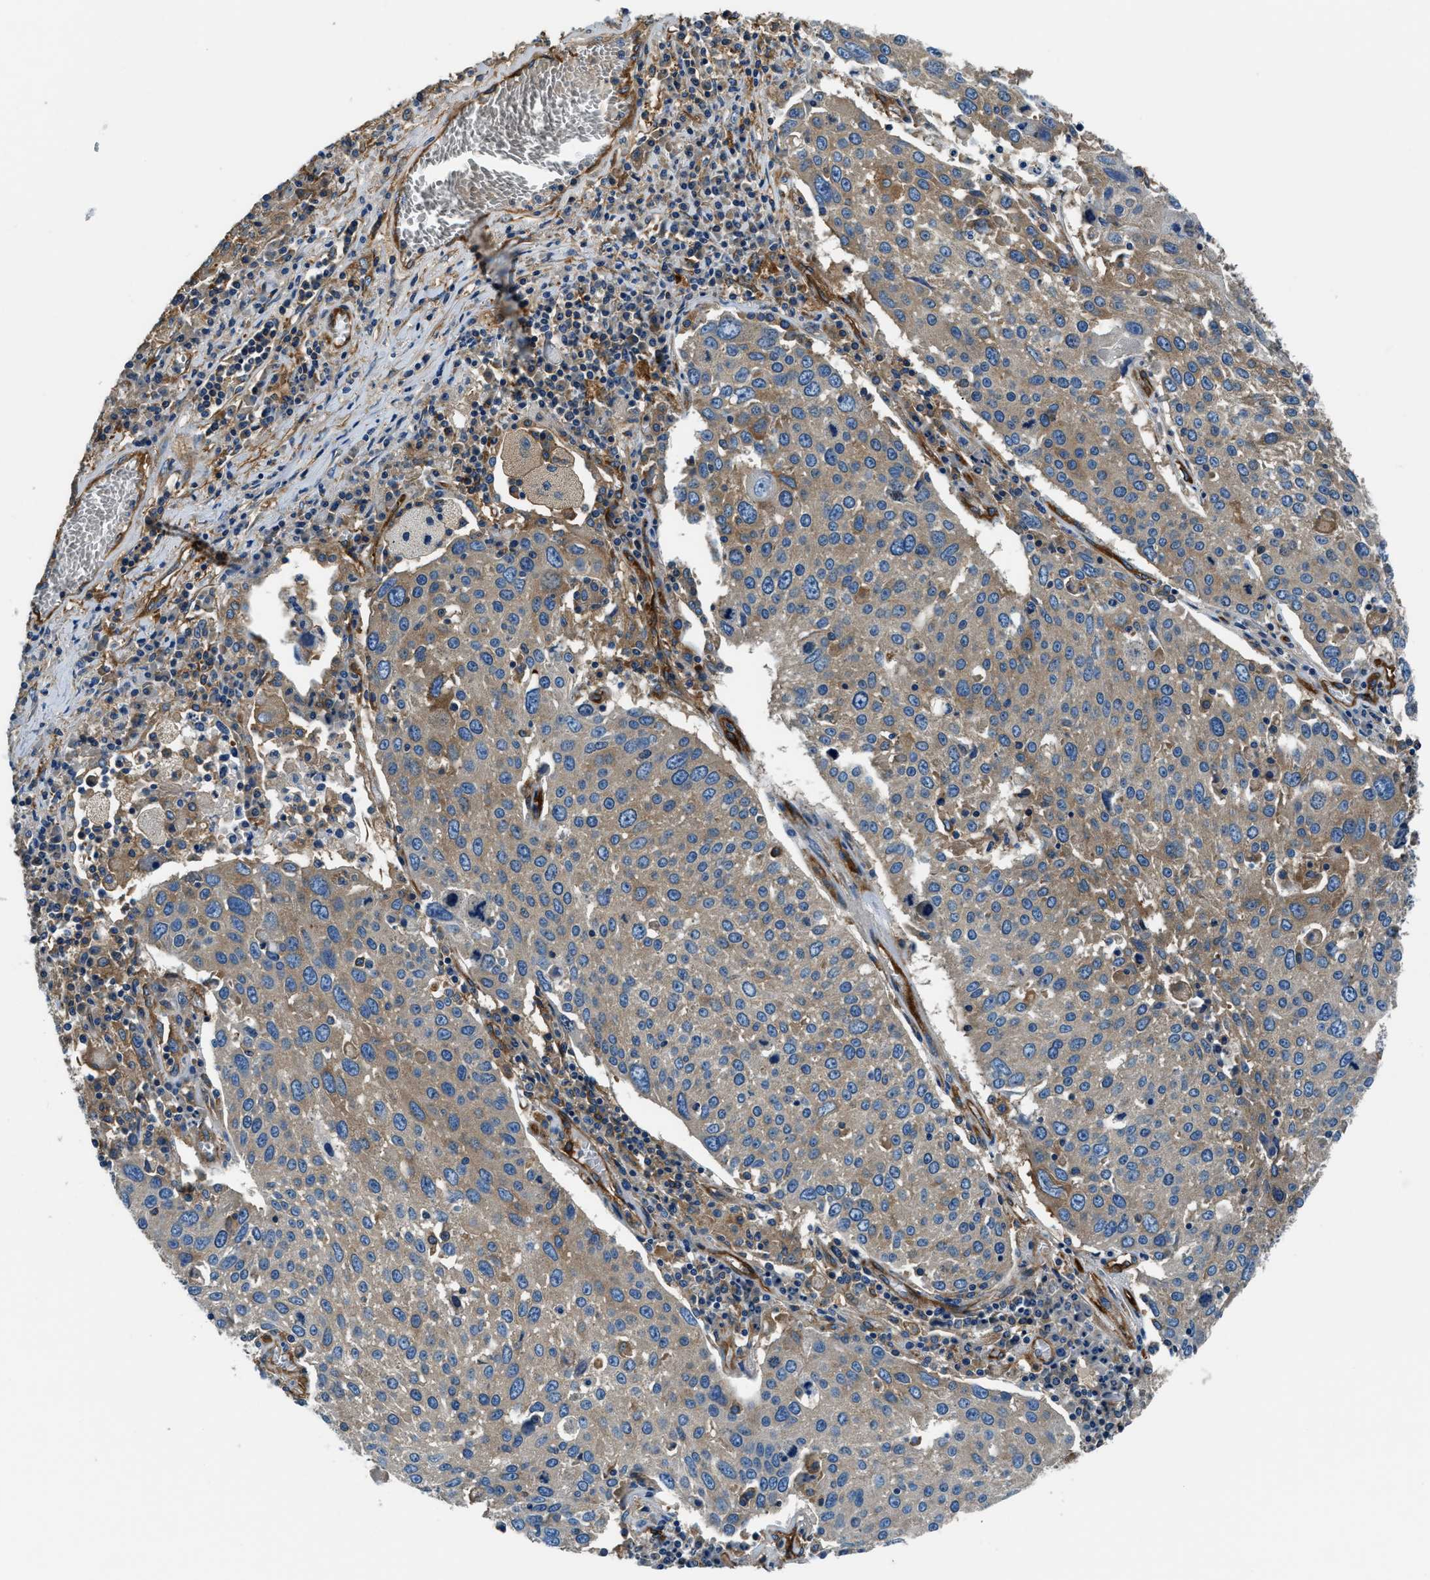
{"staining": {"intensity": "weak", "quantity": "25%-75%", "location": "cytoplasmic/membranous"}, "tissue": "lung cancer", "cell_type": "Tumor cells", "image_type": "cancer", "snomed": [{"axis": "morphology", "description": "Squamous cell carcinoma, NOS"}, {"axis": "topography", "description": "Lung"}], "caption": "Protein expression by immunohistochemistry (IHC) exhibits weak cytoplasmic/membranous positivity in approximately 25%-75% of tumor cells in lung cancer.", "gene": "EEA1", "patient": {"sex": "male", "age": 65}}